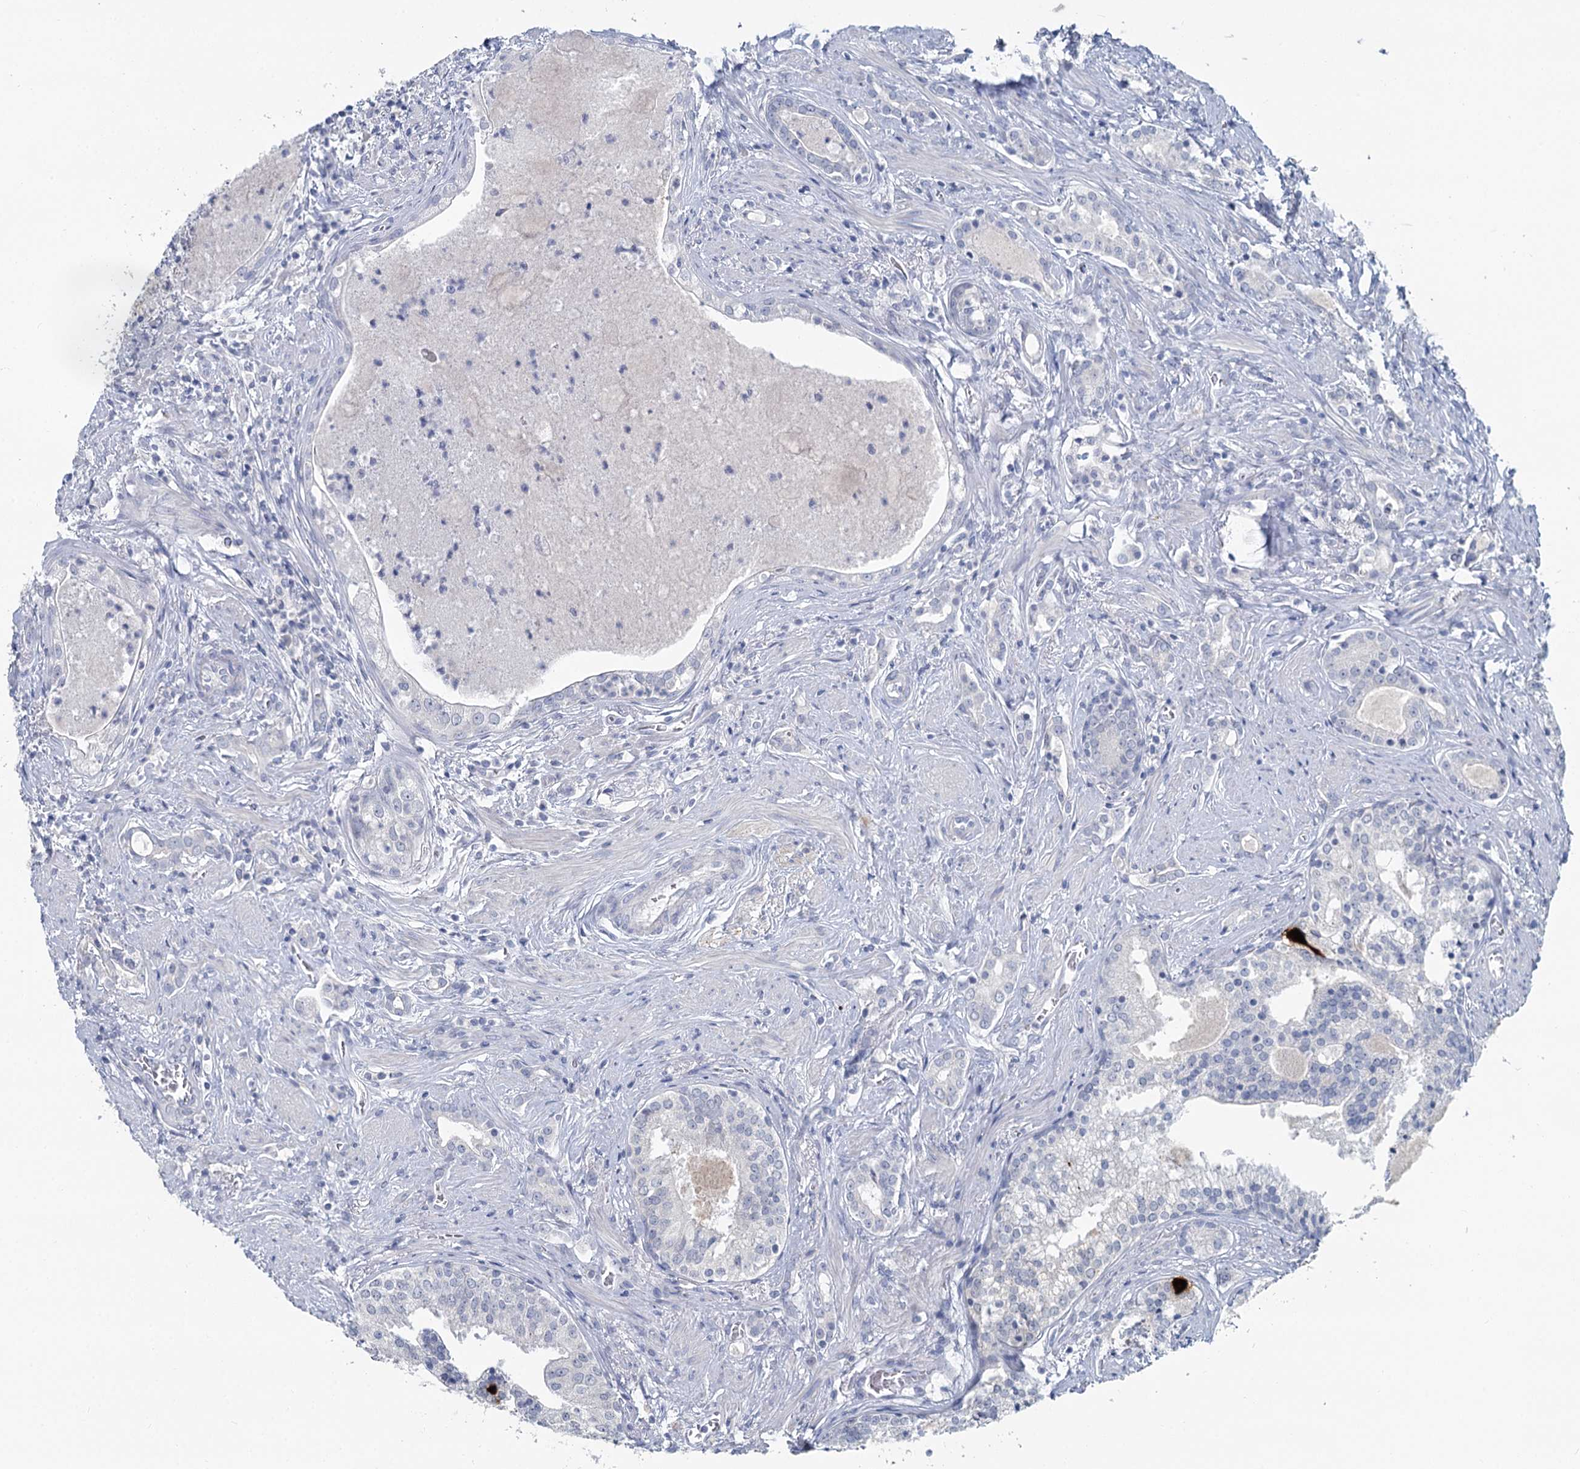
{"staining": {"intensity": "negative", "quantity": "none", "location": "none"}, "tissue": "prostate cancer", "cell_type": "Tumor cells", "image_type": "cancer", "snomed": [{"axis": "morphology", "description": "Adenocarcinoma, High grade"}, {"axis": "topography", "description": "Prostate"}], "caption": "A histopathology image of prostate cancer stained for a protein displays no brown staining in tumor cells.", "gene": "CHGA", "patient": {"sex": "male", "age": 58}}